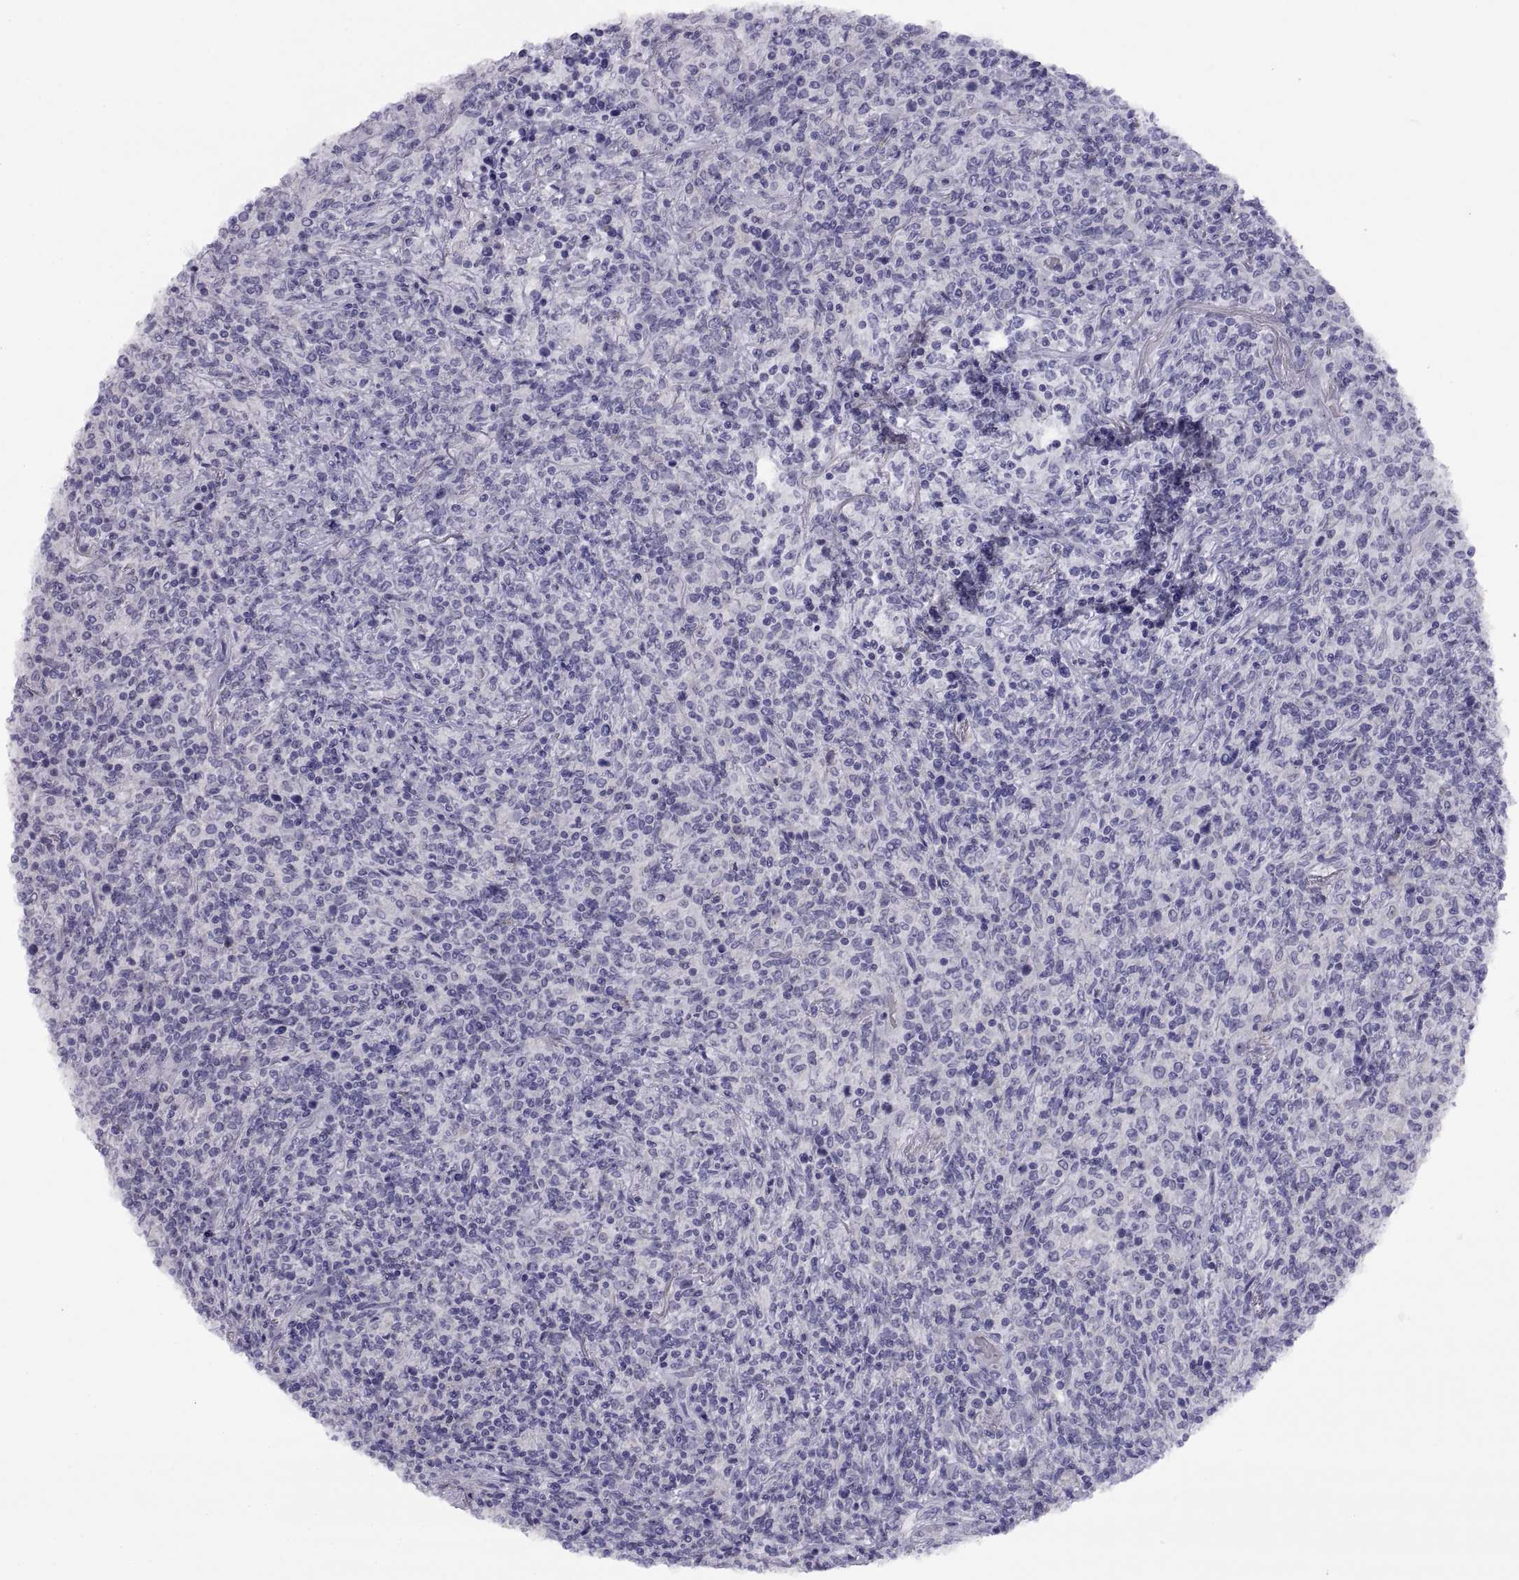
{"staining": {"intensity": "negative", "quantity": "none", "location": "none"}, "tissue": "lymphoma", "cell_type": "Tumor cells", "image_type": "cancer", "snomed": [{"axis": "morphology", "description": "Malignant lymphoma, non-Hodgkin's type, High grade"}, {"axis": "topography", "description": "Lung"}], "caption": "Photomicrograph shows no protein staining in tumor cells of lymphoma tissue.", "gene": "VSX2", "patient": {"sex": "male", "age": 79}}